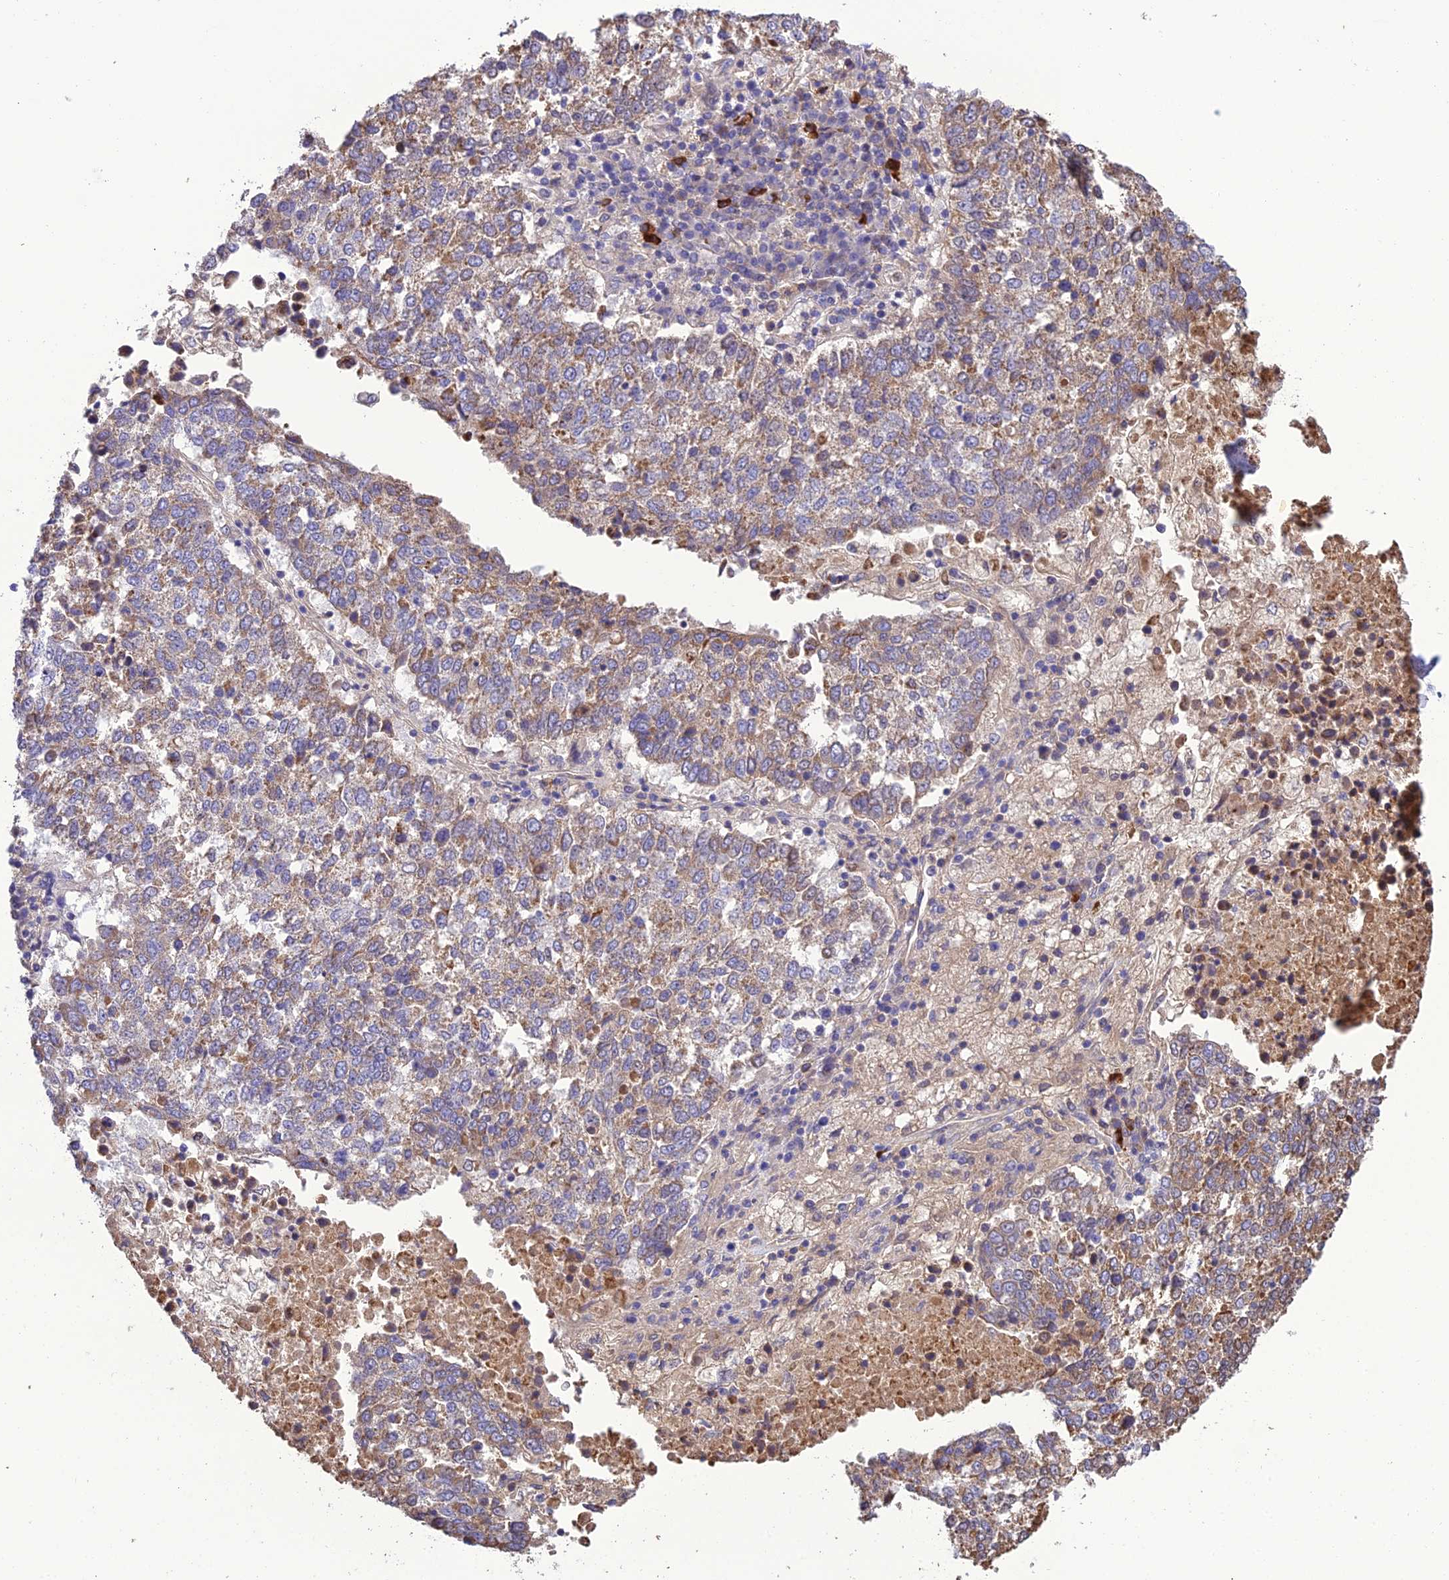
{"staining": {"intensity": "weak", "quantity": ">75%", "location": "cytoplasmic/membranous"}, "tissue": "lung cancer", "cell_type": "Tumor cells", "image_type": "cancer", "snomed": [{"axis": "morphology", "description": "Squamous cell carcinoma, NOS"}, {"axis": "topography", "description": "Lung"}], "caption": "This histopathology image shows immunohistochemistry (IHC) staining of human lung squamous cell carcinoma, with low weak cytoplasmic/membranous expression in approximately >75% of tumor cells.", "gene": "MIOS", "patient": {"sex": "male", "age": 73}}